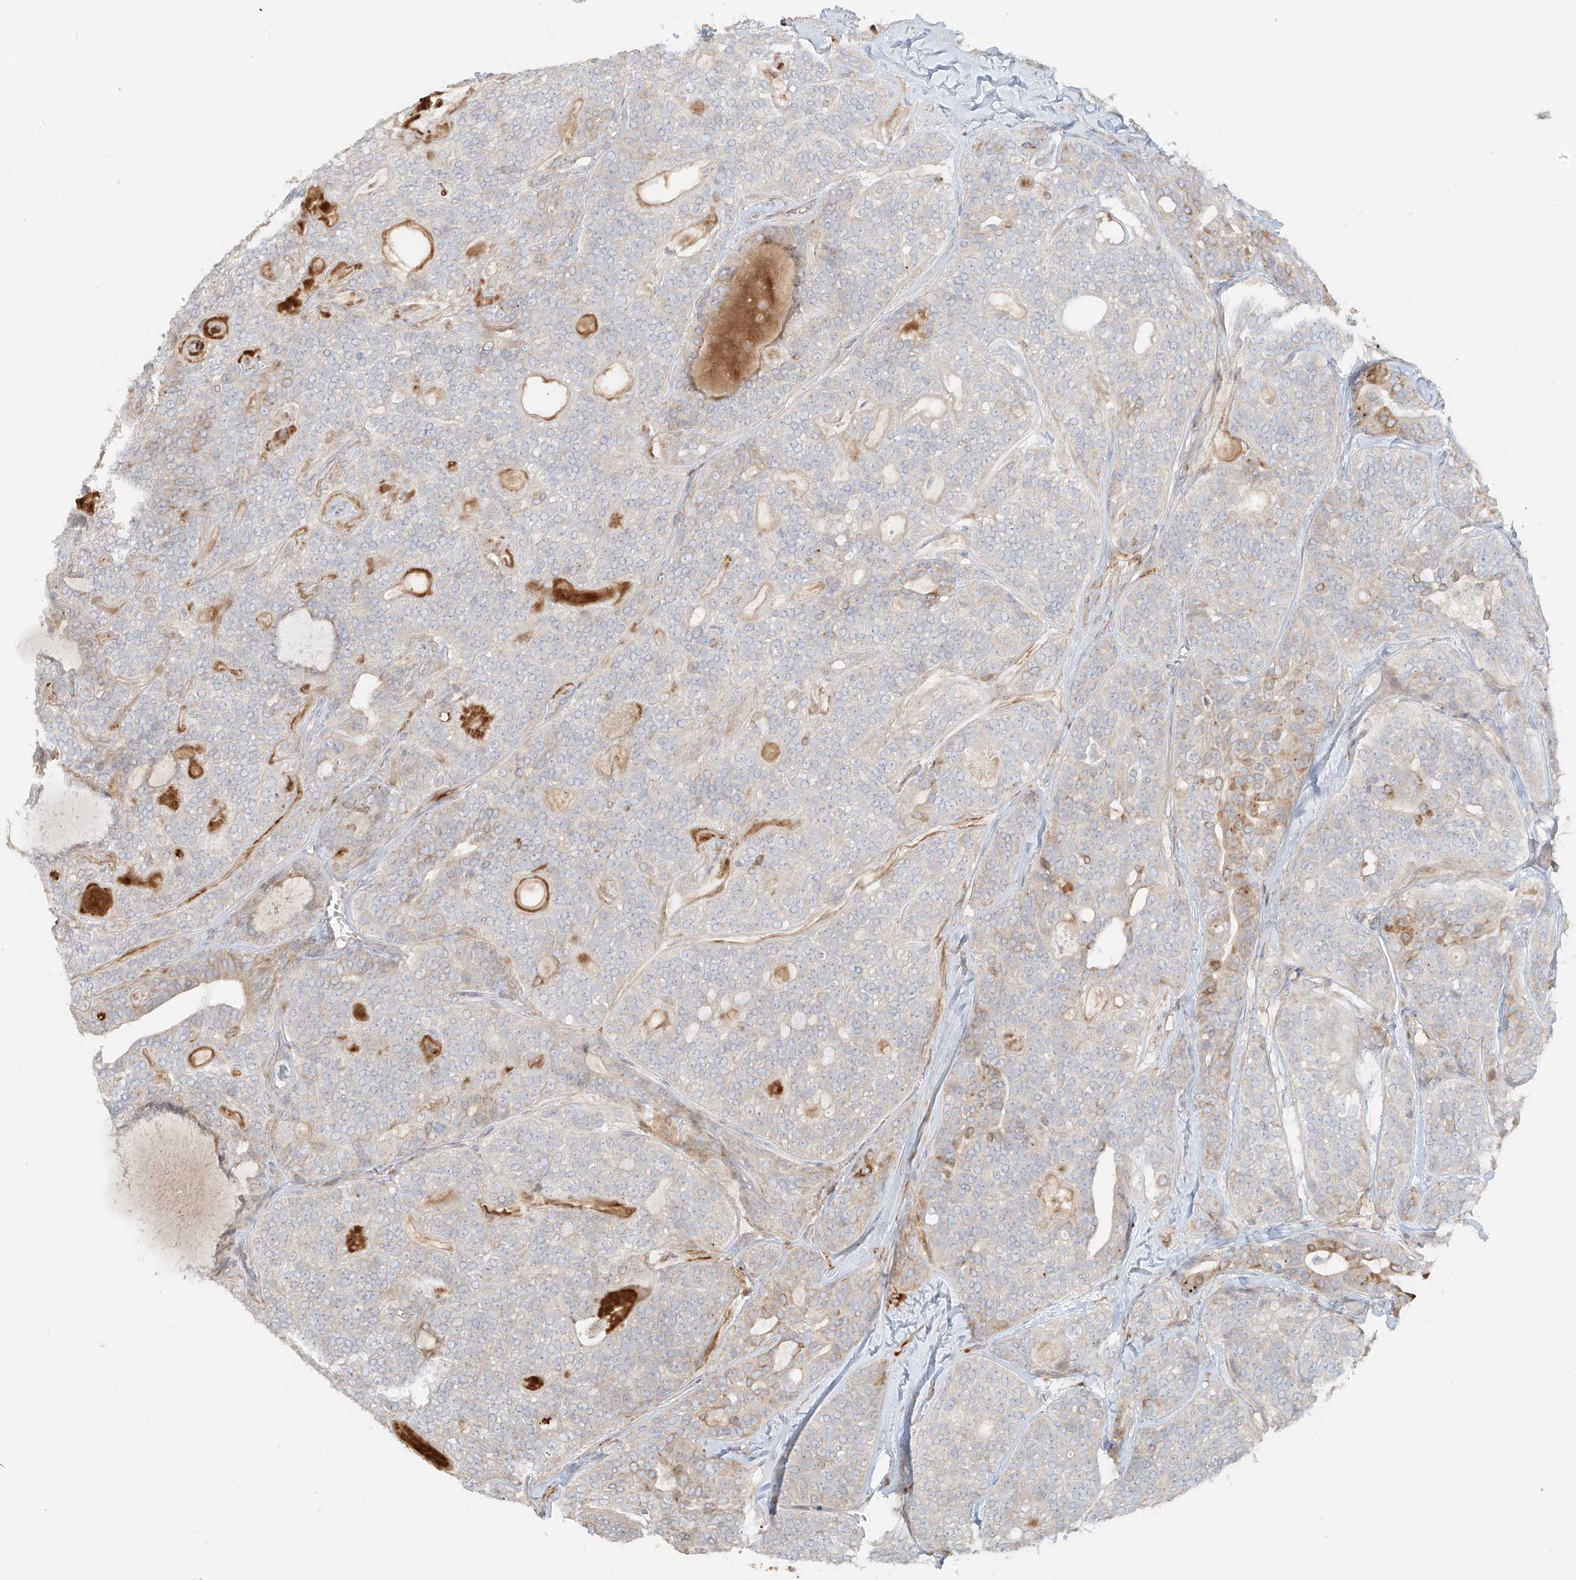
{"staining": {"intensity": "weak", "quantity": "<25%", "location": "cytoplasmic/membranous"}, "tissue": "head and neck cancer", "cell_type": "Tumor cells", "image_type": "cancer", "snomed": [{"axis": "morphology", "description": "Adenocarcinoma, NOS"}, {"axis": "topography", "description": "Head-Neck"}], "caption": "IHC image of human adenocarcinoma (head and neck) stained for a protein (brown), which demonstrates no positivity in tumor cells.", "gene": "MIPEP", "patient": {"sex": "male", "age": 66}}